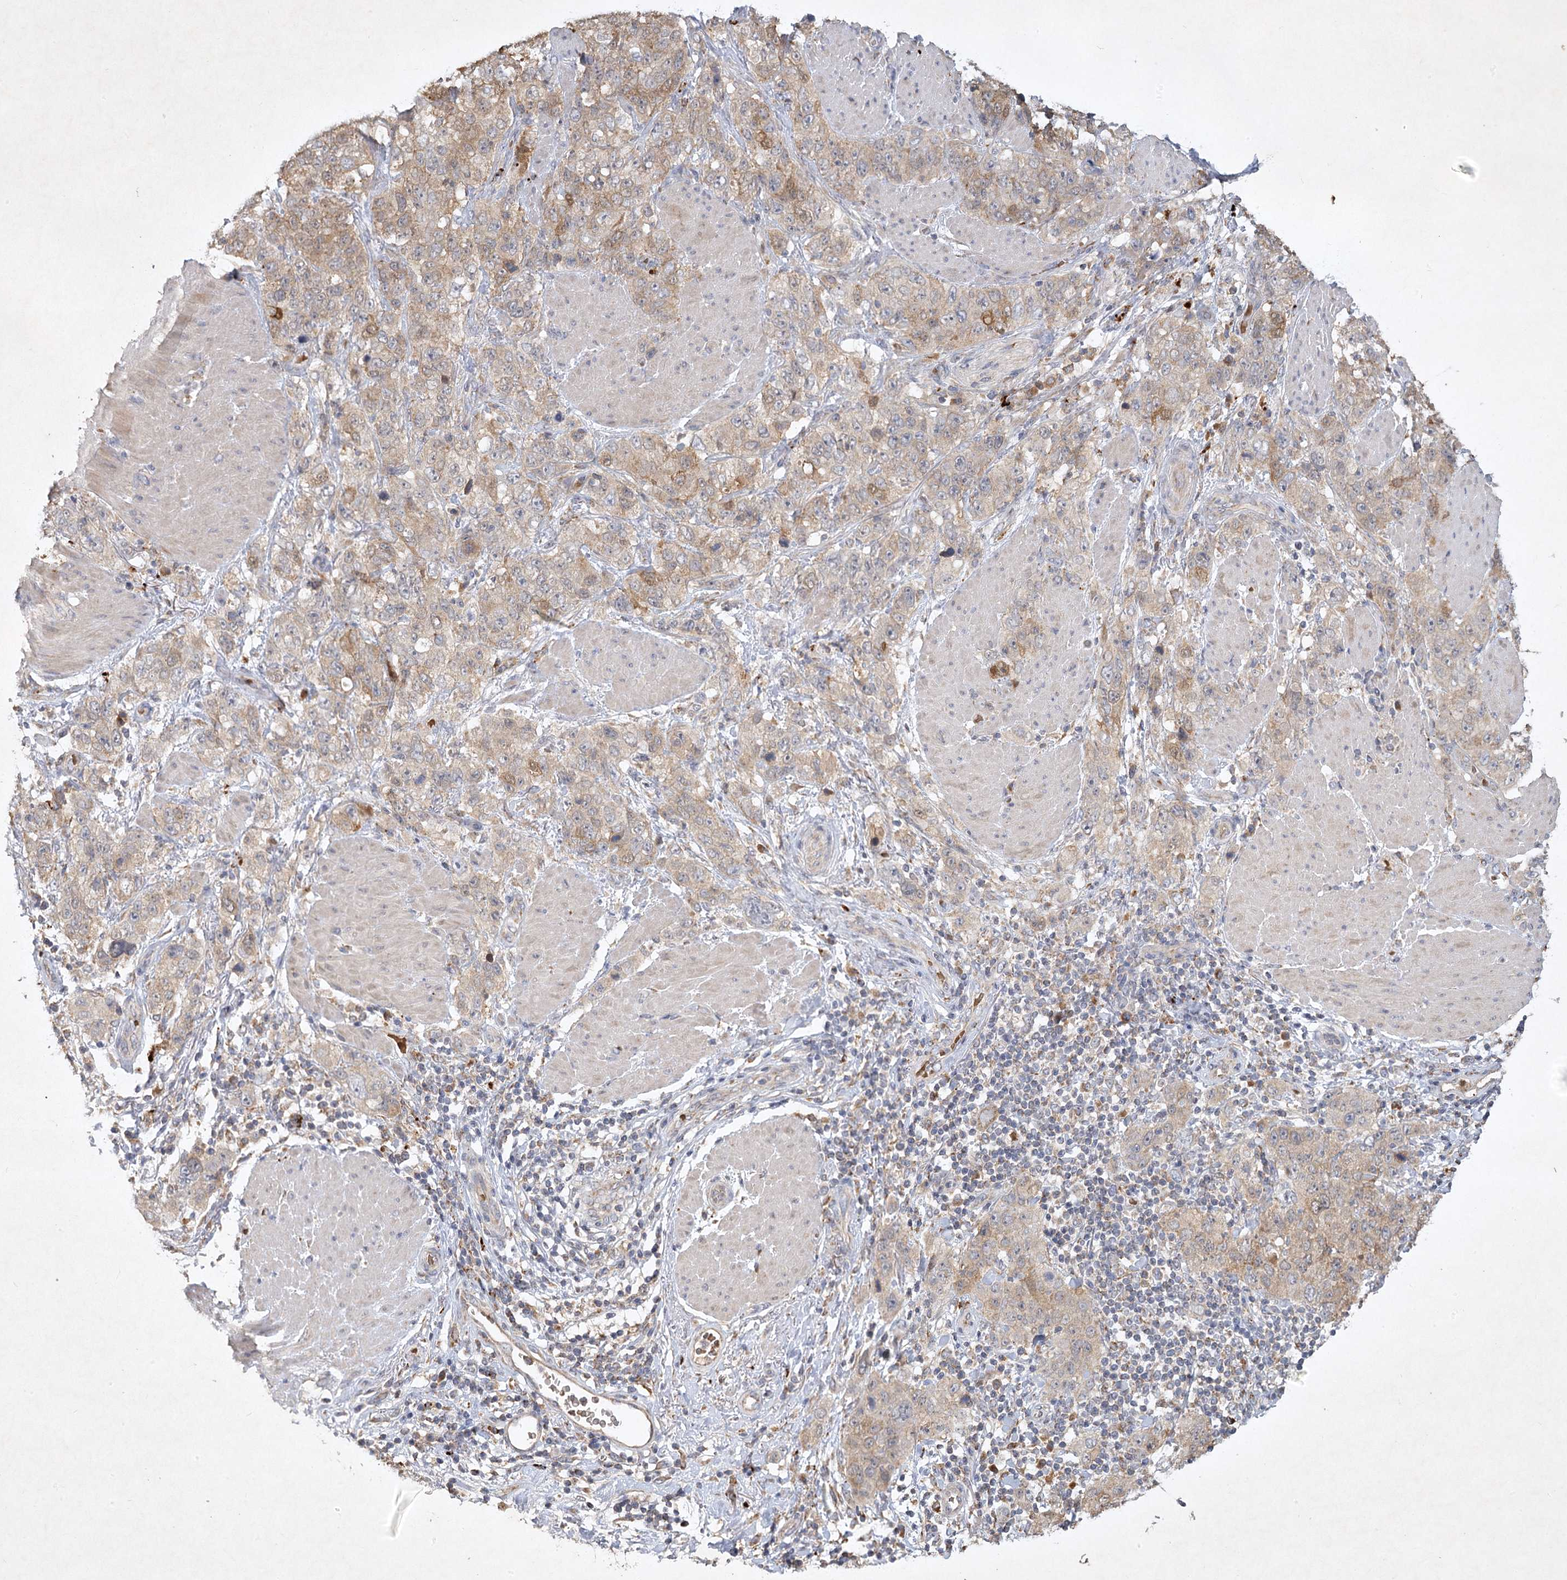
{"staining": {"intensity": "weak", "quantity": "25%-75%", "location": "cytoplasmic/membranous"}, "tissue": "stomach cancer", "cell_type": "Tumor cells", "image_type": "cancer", "snomed": [{"axis": "morphology", "description": "Adenocarcinoma, NOS"}, {"axis": "topography", "description": "Stomach"}], "caption": "Stomach cancer stained with a protein marker demonstrates weak staining in tumor cells.", "gene": "PYROXD2", "patient": {"sex": "male", "age": 48}}